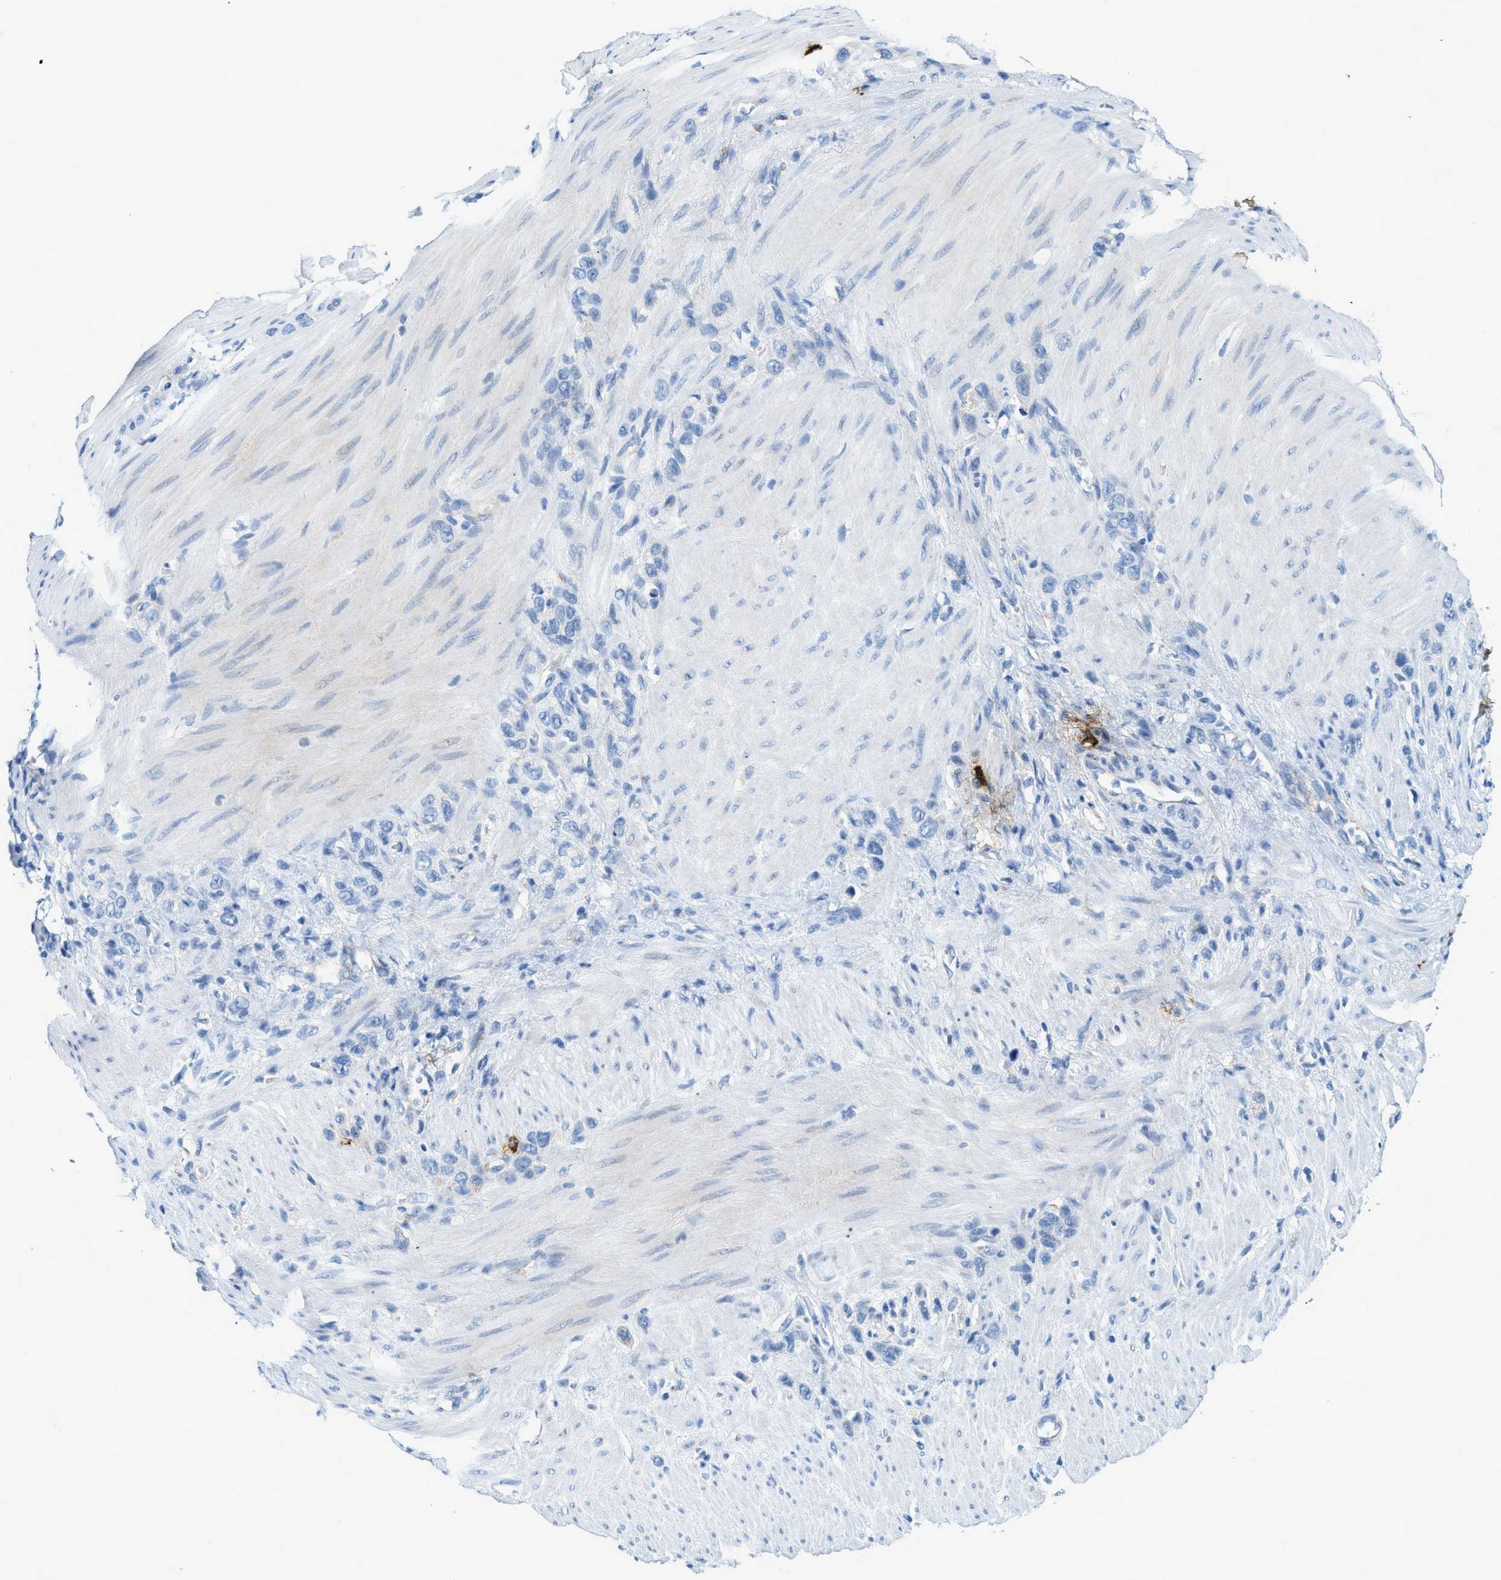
{"staining": {"intensity": "negative", "quantity": "none", "location": "none"}, "tissue": "stomach cancer", "cell_type": "Tumor cells", "image_type": "cancer", "snomed": [{"axis": "morphology", "description": "Adenocarcinoma, NOS"}, {"axis": "morphology", "description": "Adenocarcinoma, High grade"}, {"axis": "topography", "description": "Stomach, upper"}, {"axis": "topography", "description": "Stomach, lower"}], "caption": "Immunohistochemistry micrograph of neoplastic tissue: human adenocarcinoma (high-grade) (stomach) stained with DAB (3,3'-diaminobenzidine) demonstrates no significant protein staining in tumor cells. Nuclei are stained in blue.", "gene": "TPSAB1", "patient": {"sex": "female", "age": 65}}